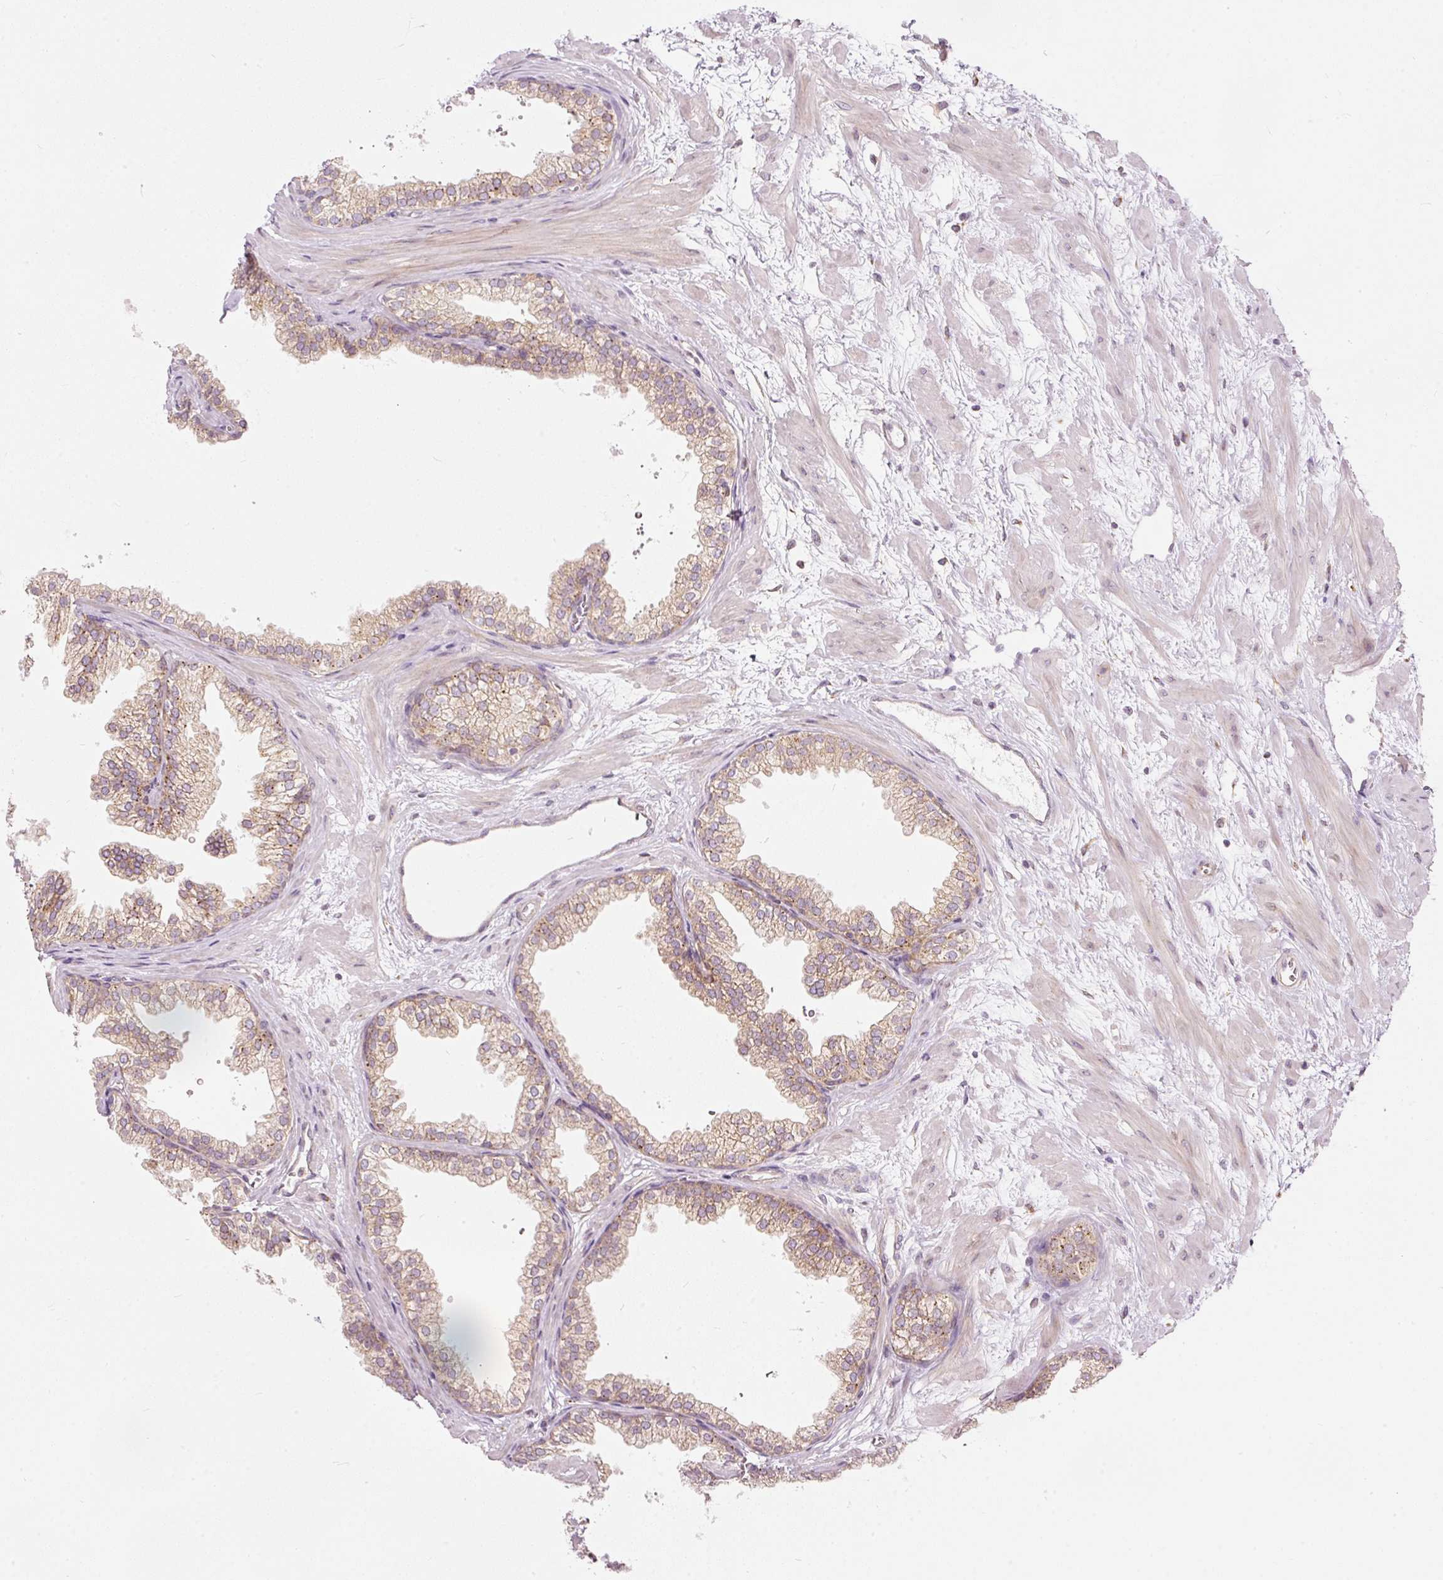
{"staining": {"intensity": "moderate", "quantity": "25%-75%", "location": "cytoplasmic/membranous"}, "tissue": "prostate", "cell_type": "Glandular cells", "image_type": "normal", "snomed": [{"axis": "morphology", "description": "Normal tissue, NOS"}, {"axis": "topography", "description": "Prostate"}], "caption": "Immunohistochemistry micrograph of normal prostate: human prostate stained using IHC displays medium levels of moderate protein expression localized specifically in the cytoplasmic/membranous of glandular cells, appearing as a cytoplasmic/membranous brown color.", "gene": "SNAPC5", "patient": {"sex": "male", "age": 37}}